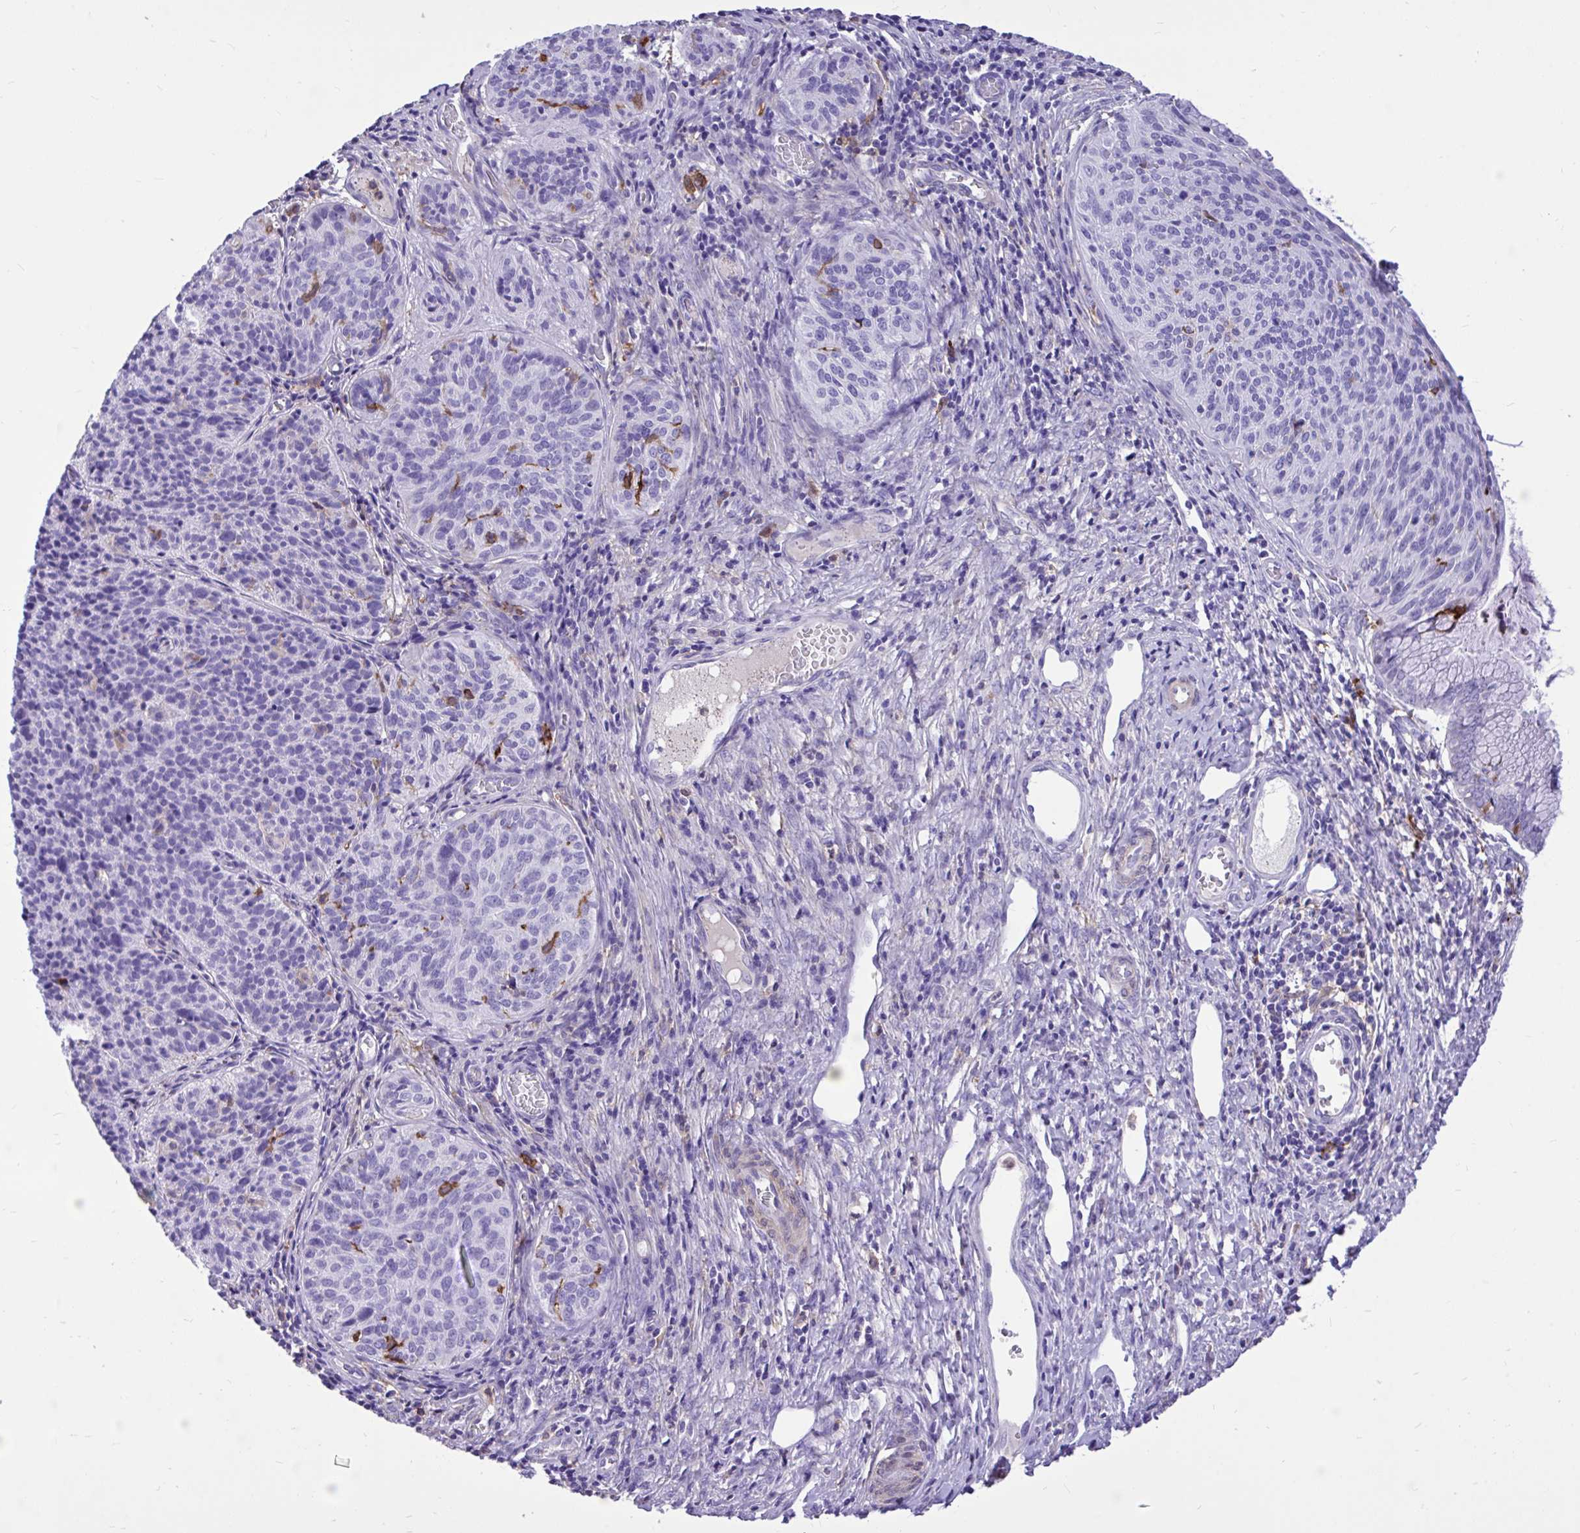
{"staining": {"intensity": "negative", "quantity": "none", "location": "none"}, "tissue": "cervical cancer", "cell_type": "Tumor cells", "image_type": "cancer", "snomed": [{"axis": "morphology", "description": "Squamous cell carcinoma, NOS"}, {"axis": "topography", "description": "Cervix"}], "caption": "Cervical cancer stained for a protein using immunohistochemistry displays no staining tumor cells.", "gene": "TLR7", "patient": {"sex": "female", "age": 49}}